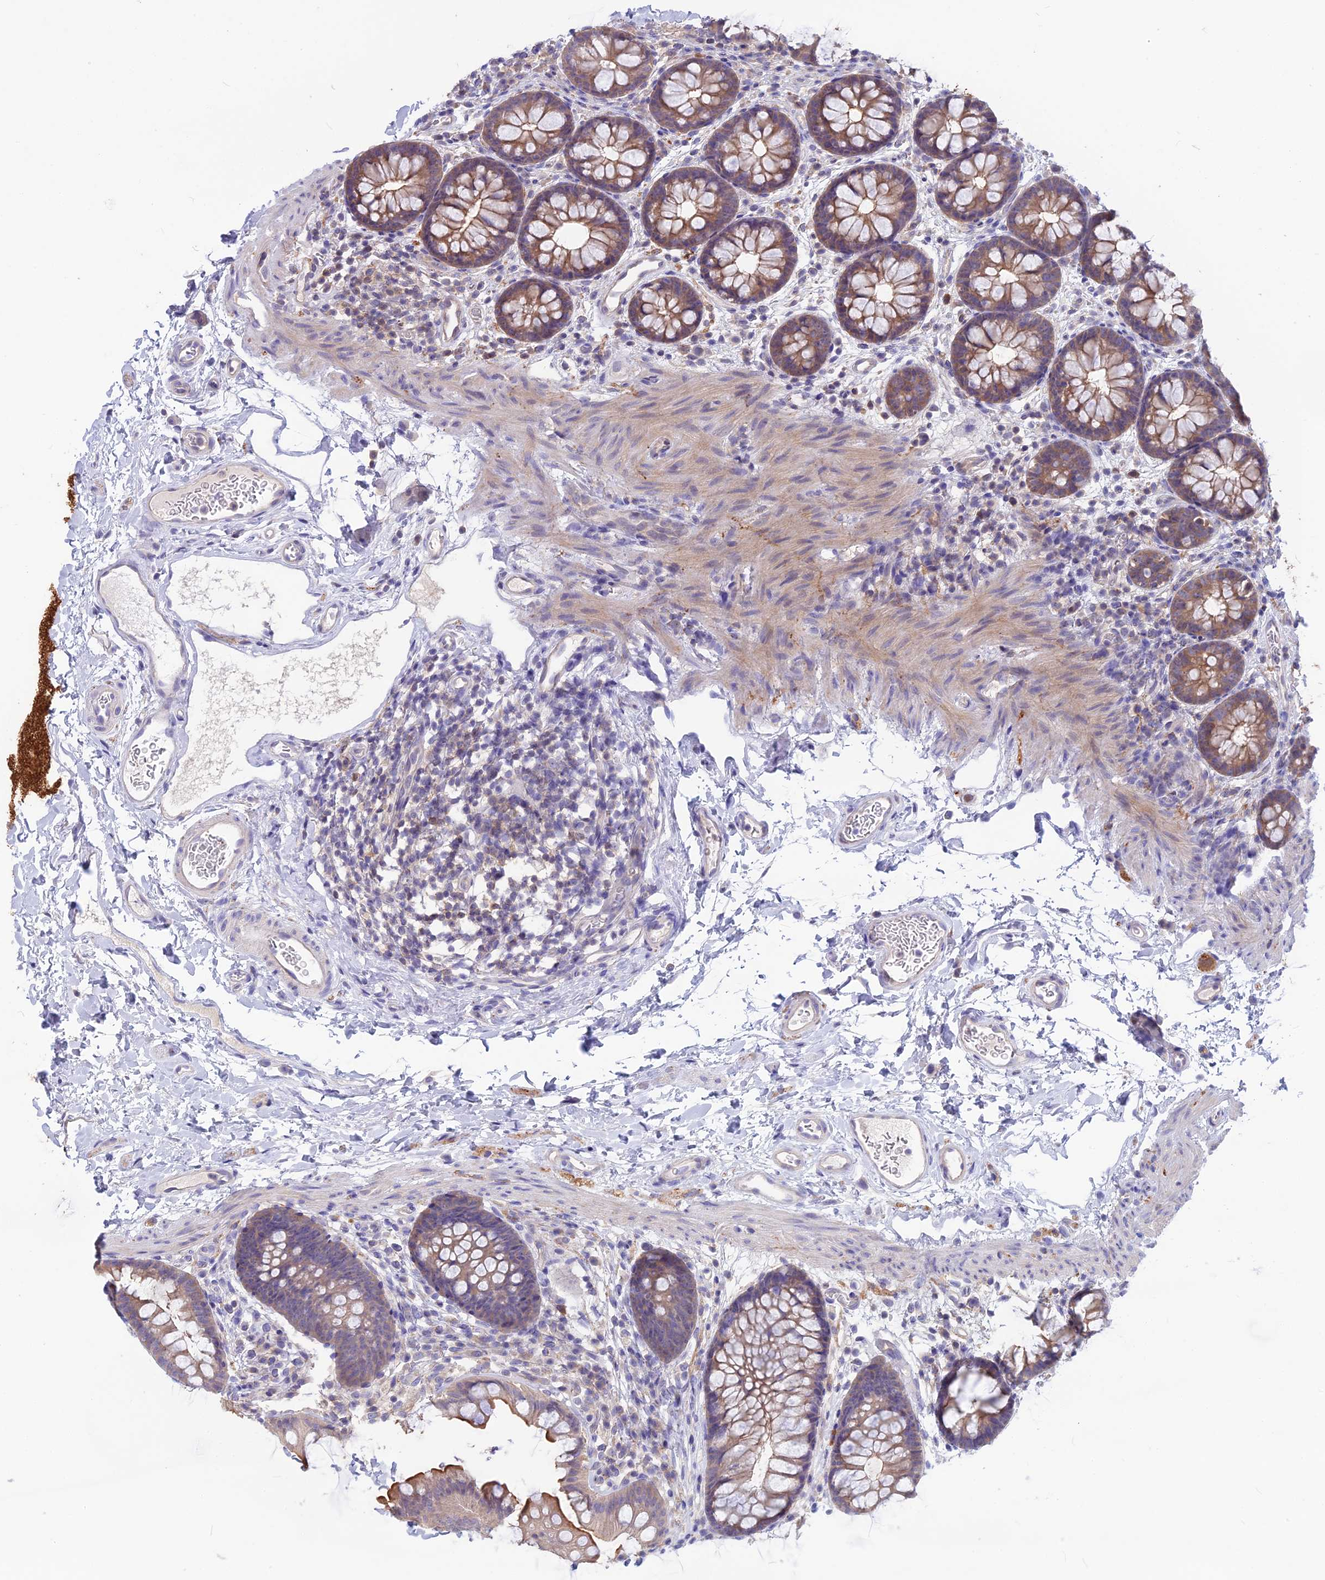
{"staining": {"intensity": "weak", "quantity": ">75%", "location": "cytoplasmic/membranous"}, "tissue": "colon", "cell_type": "Endothelial cells", "image_type": "normal", "snomed": [{"axis": "morphology", "description": "Normal tissue, NOS"}, {"axis": "topography", "description": "Colon"}], "caption": "Weak cytoplasmic/membranous positivity is seen in approximately >75% of endothelial cells in unremarkable colon. (DAB IHC with brightfield microscopy, high magnification).", "gene": "SNAP91", "patient": {"sex": "female", "age": 62}}